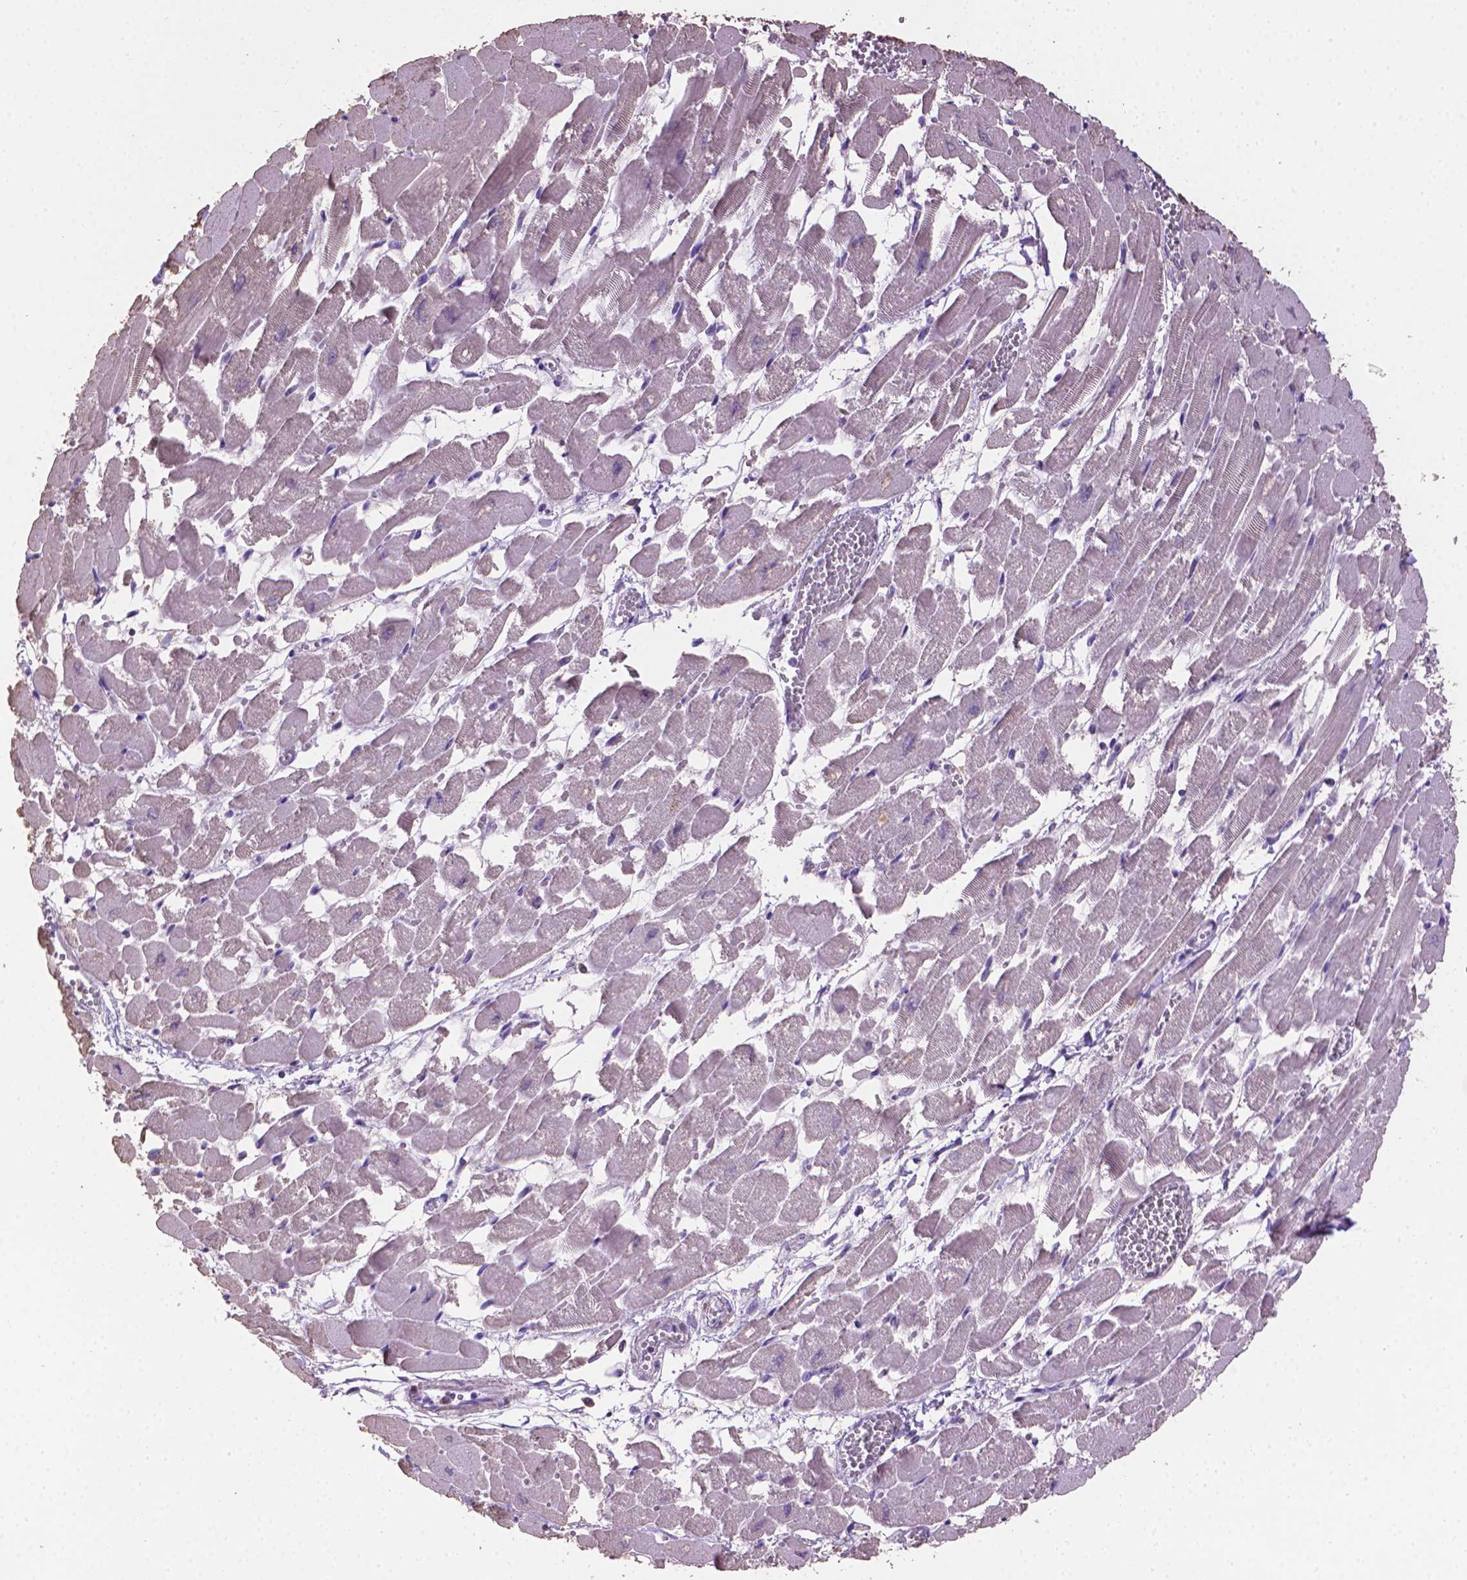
{"staining": {"intensity": "weak", "quantity": "<25%", "location": "cytoplasmic/membranous"}, "tissue": "heart muscle", "cell_type": "Cardiomyocytes", "image_type": "normal", "snomed": [{"axis": "morphology", "description": "Normal tissue, NOS"}, {"axis": "topography", "description": "Heart"}], "caption": "This is an IHC histopathology image of normal human heart muscle. There is no positivity in cardiomyocytes.", "gene": "PNMA2", "patient": {"sex": "female", "age": 52}}